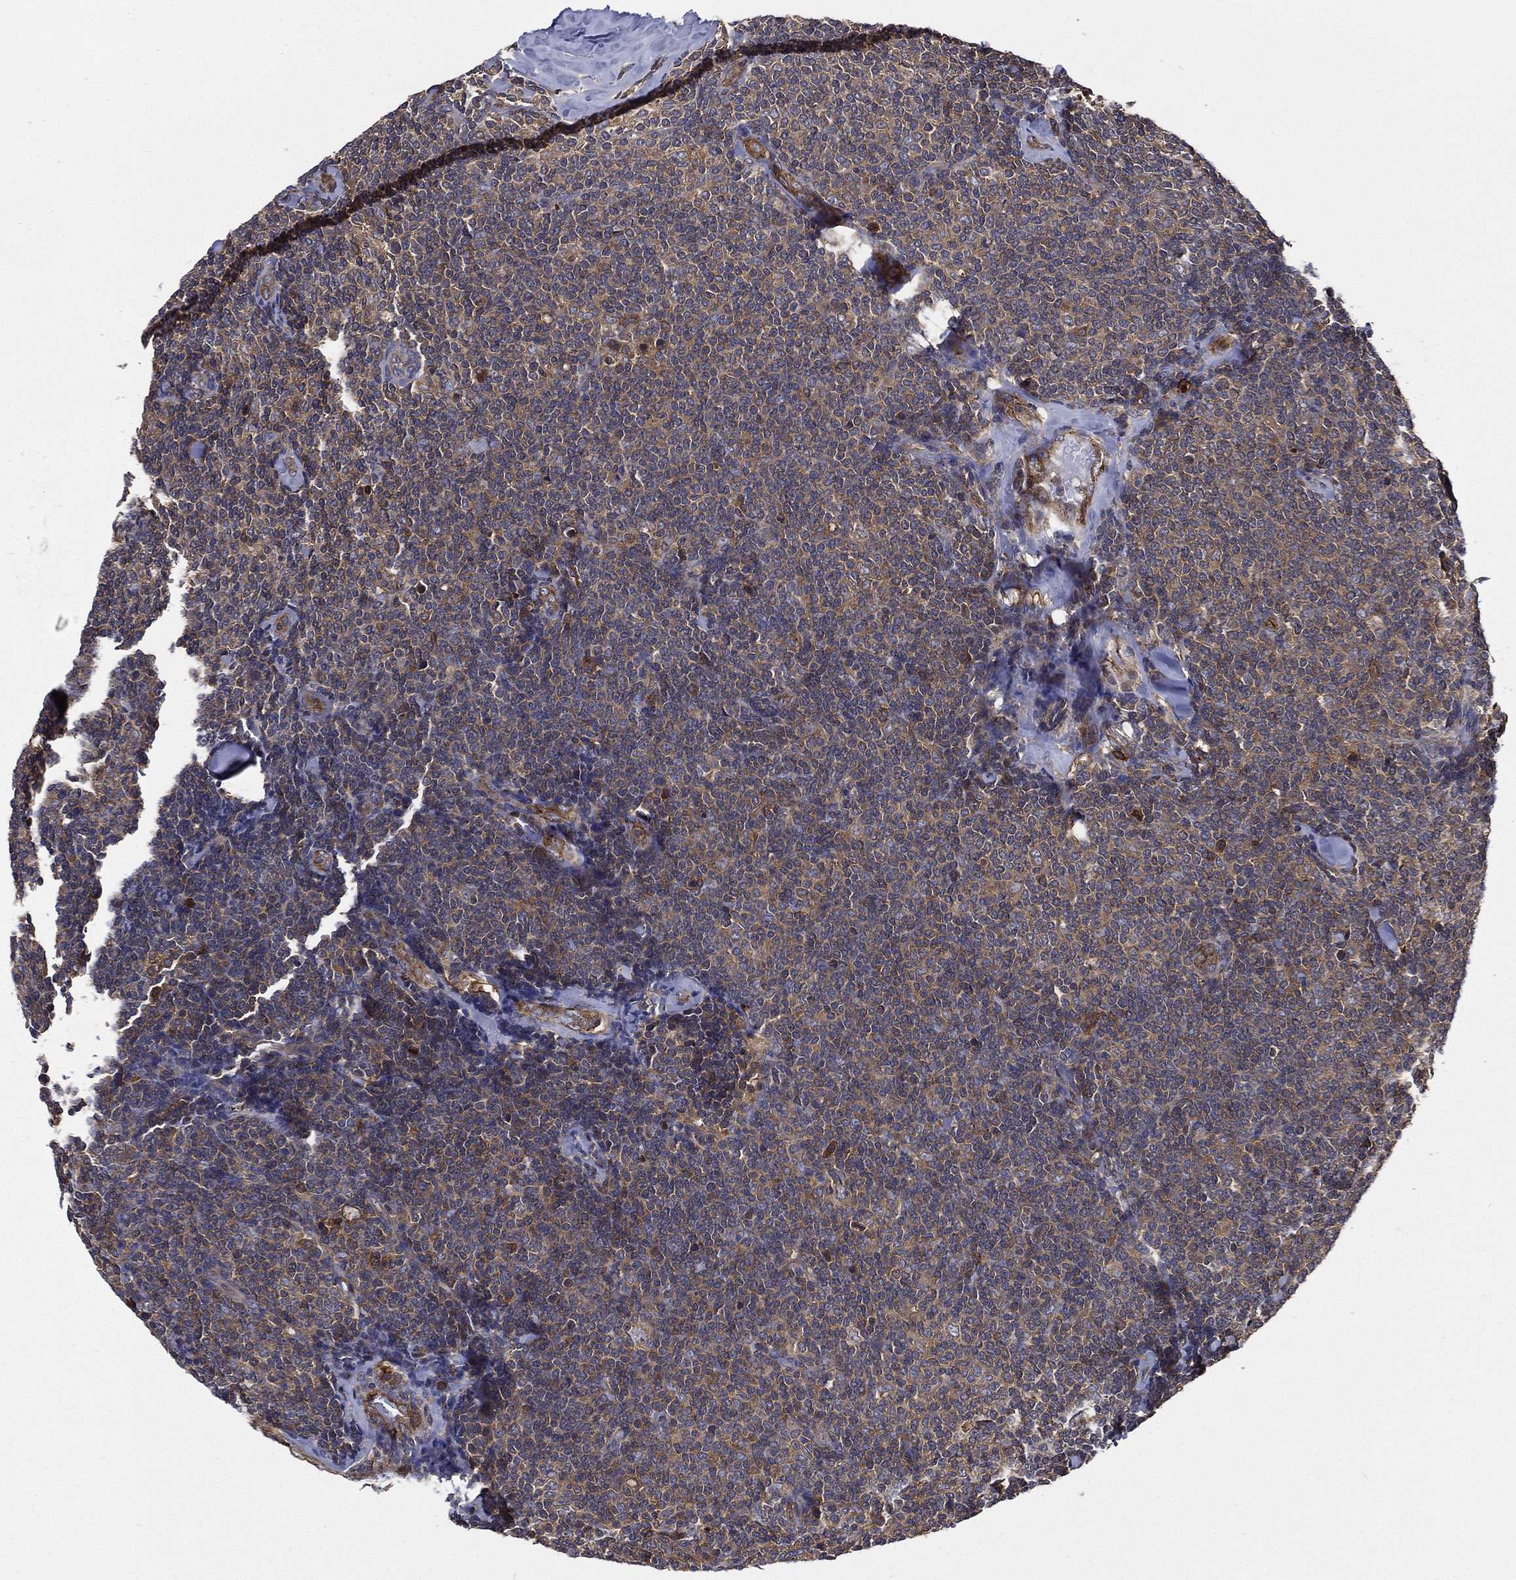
{"staining": {"intensity": "moderate", "quantity": "25%-75%", "location": "cytoplasmic/membranous"}, "tissue": "lymphoma", "cell_type": "Tumor cells", "image_type": "cancer", "snomed": [{"axis": "morphology", "description": "Malignant lymphoma, non-Hodgkin's type, Low grade"}, {"axis": "topography", "description": "Lymph node"}], "caption": "Lymphoma stained with a brown dye reveals moderate cytoplasmic/membranous positive positivity in about 25%-75% of tumor cells.", "gene": "SMPD3", "patient": {"sex": "female", "age": 56}}